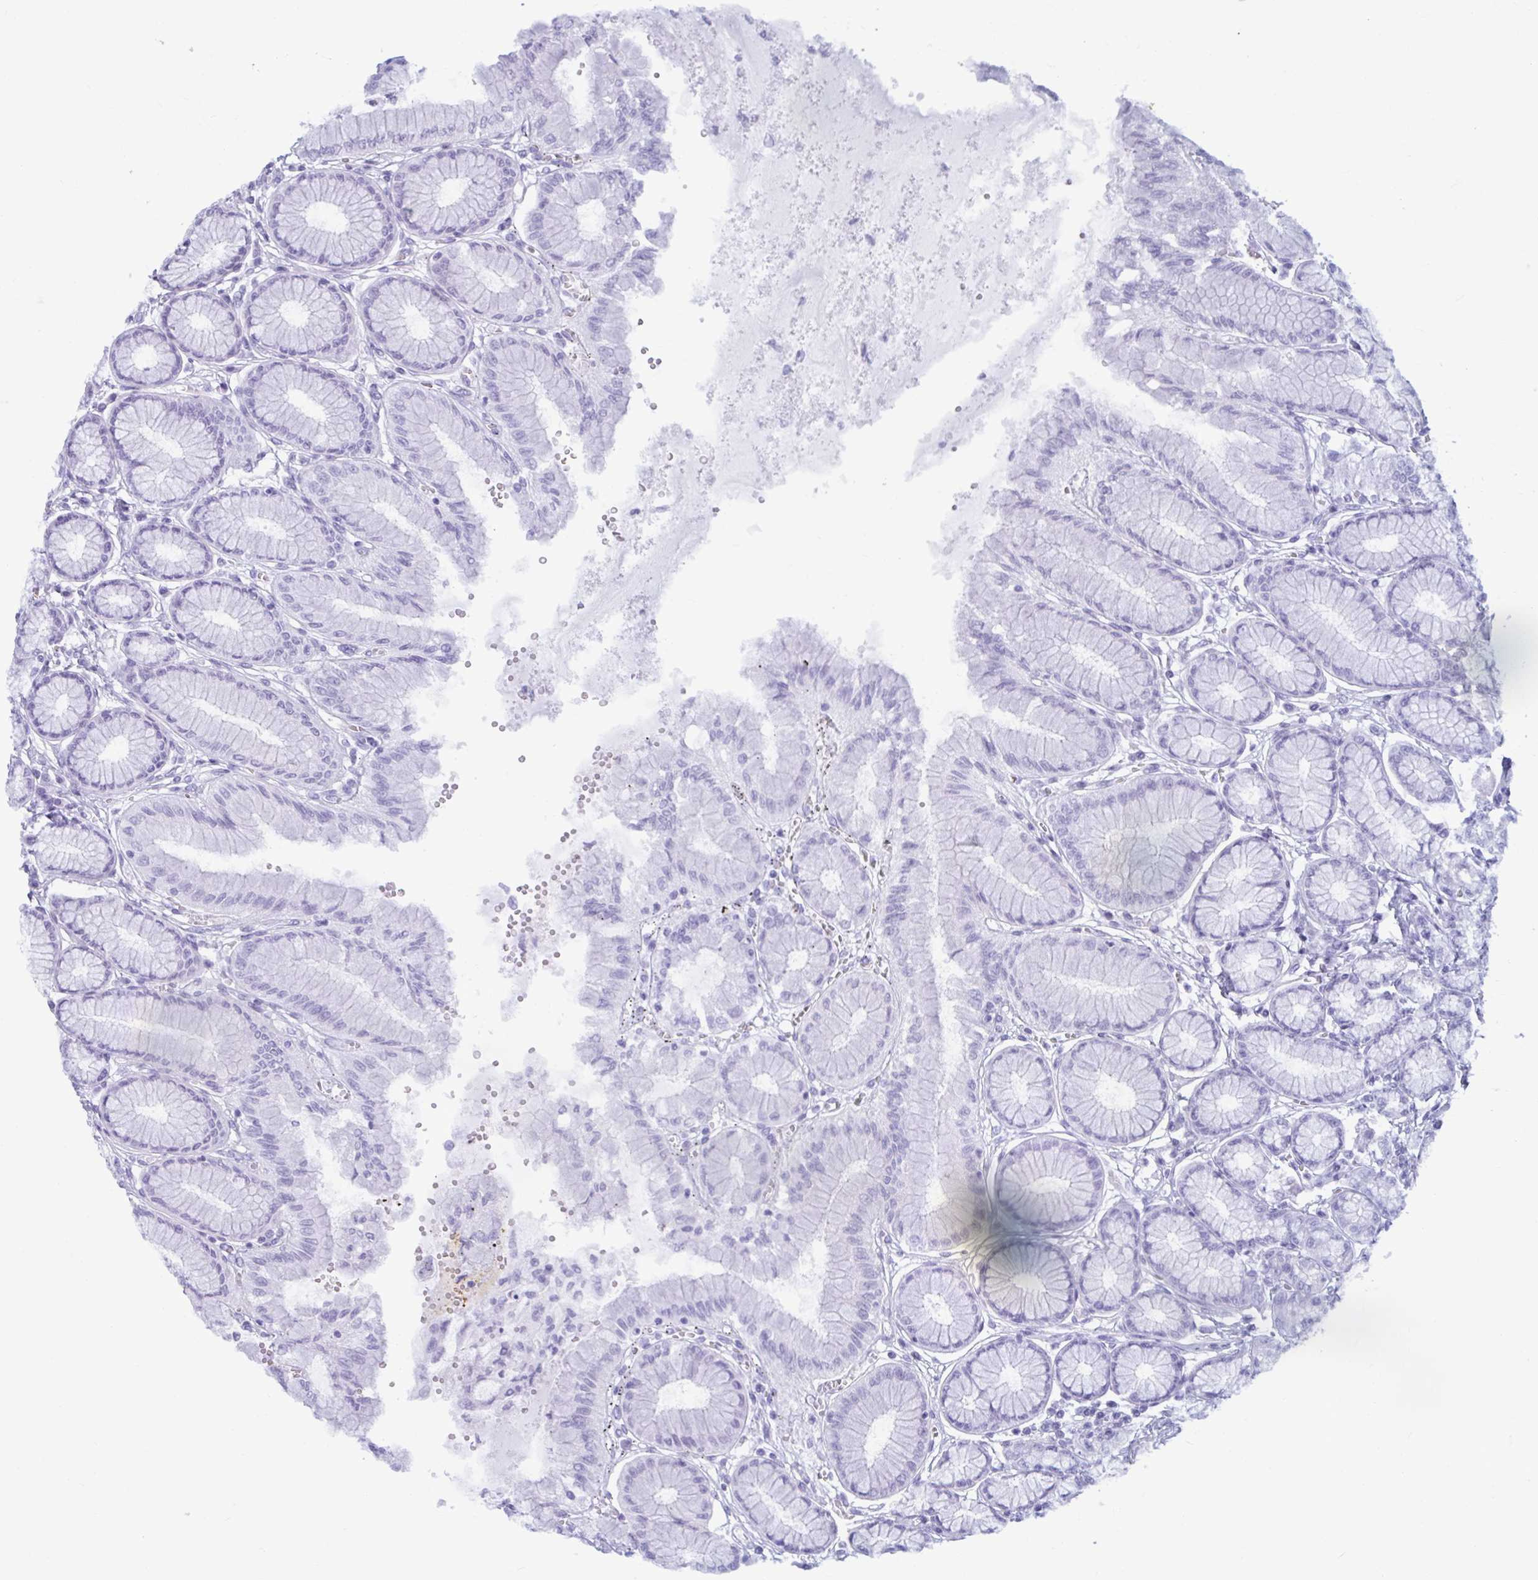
{"staining": {"intensity": "negative", "quantity": "none", "location": "none"}, "tissue": "stomach", "cell_type": "Glandular cells", "image_type": "normal", "snomed": [{"axis": "morphology", "description": "Normal tissue, NOS"}, {"axis": "topography", "description": "Stomach"}, {"axis": "topography", "description": "Stomach, lower"}], "caption": "A high-resolution image shows immunohistochemistry staining of normal stomach, which displays no significant staining in glandular cells. (DAB immunohistochemistry (IHC) visualized using brightfield microscopy, high magnification).", "gene": "ANKRD60", "patient": {"sex": "male", "age": 76}}